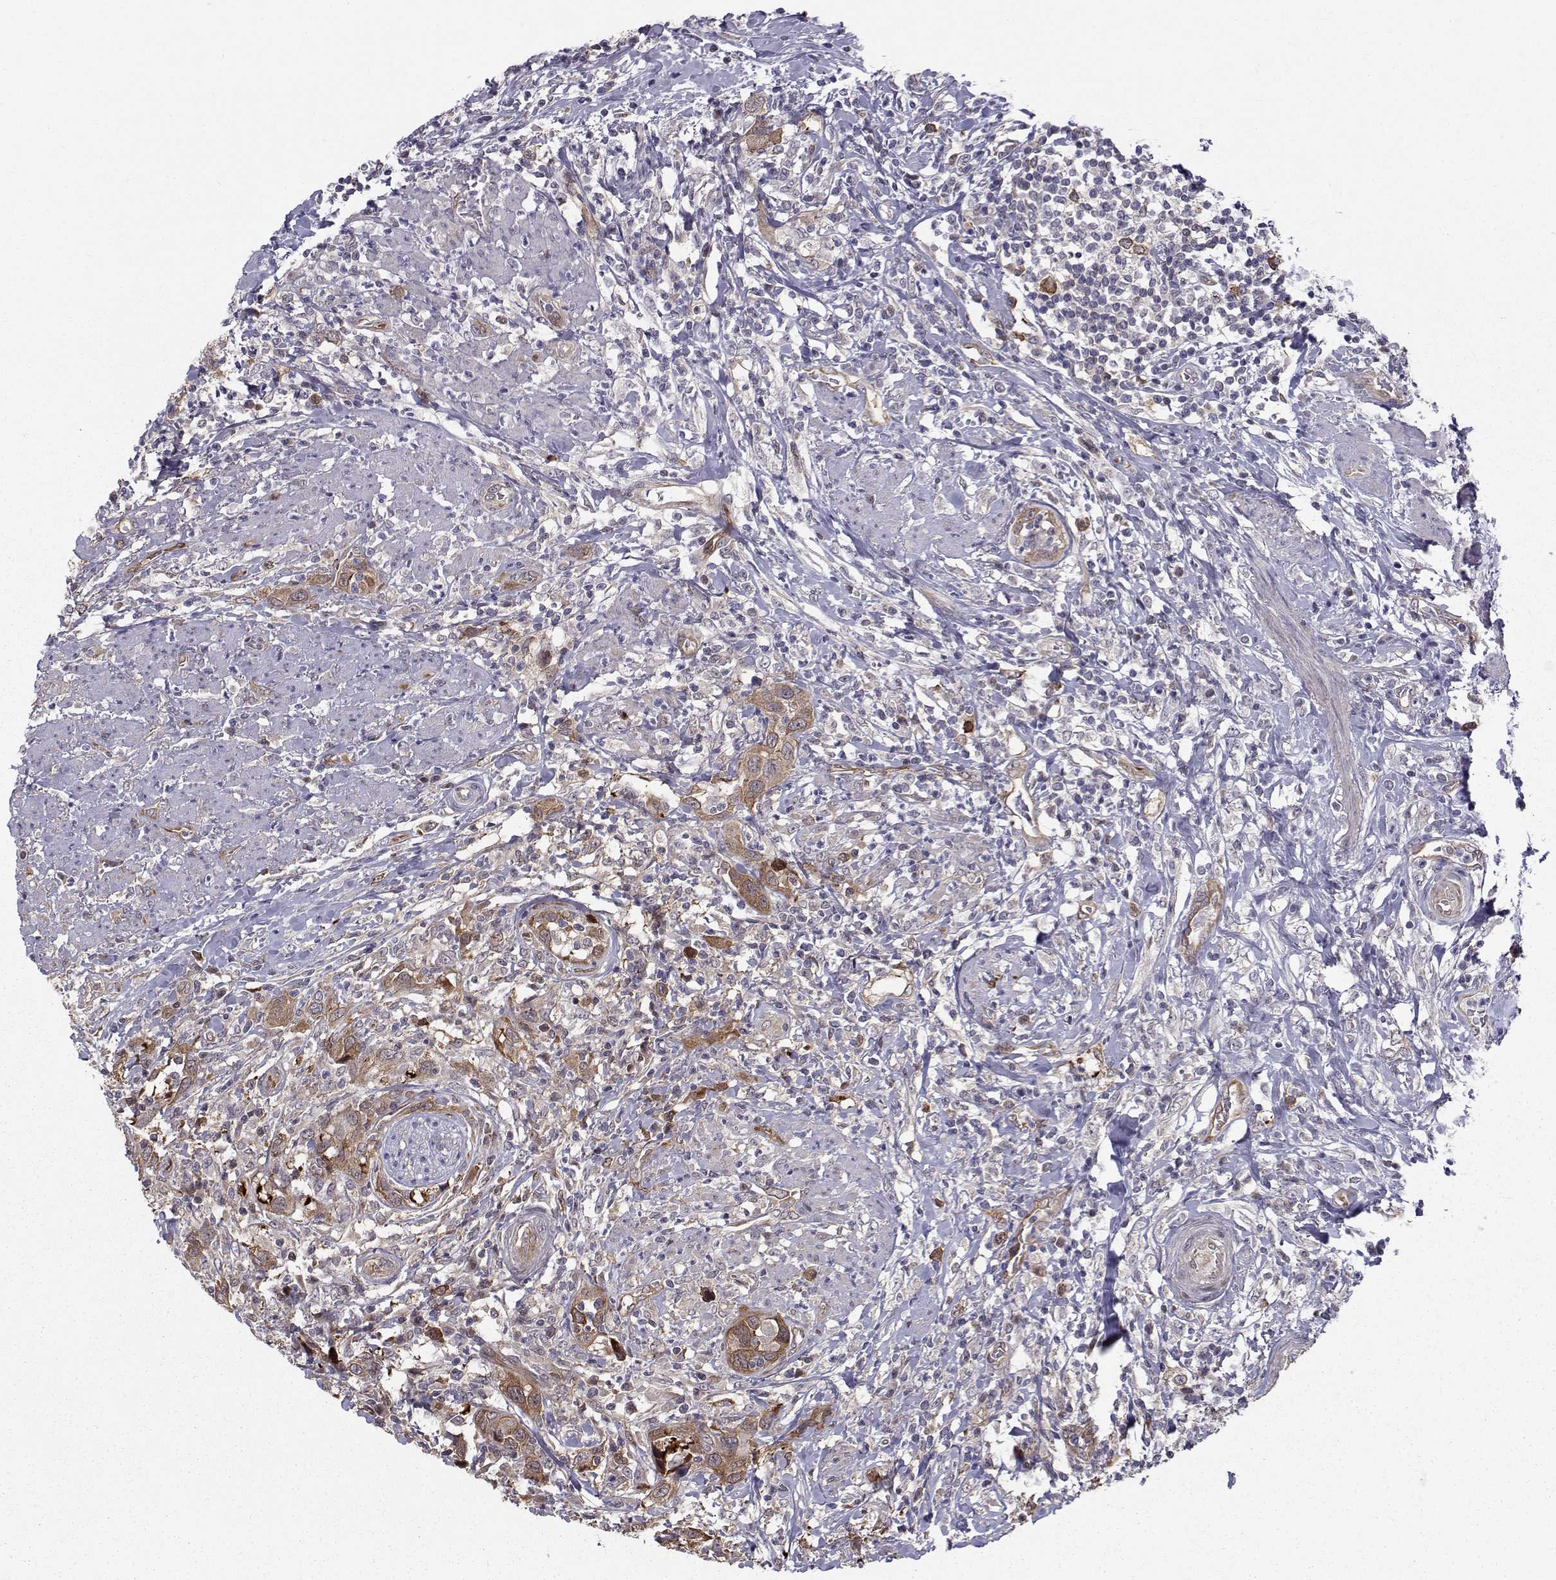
{"staining": {"intensity": "moderate", "quantity": ">75%", "location": "cytoplasmic/membranous"}, "tissue": "urothelial cancer", "cell_type": "Tumor cells", "image_type": "cancer", "snomed": [{"axis": "morphology", "description": "Urothelial carcinoma, NOS"}, {"axis": "morphology", "description": "Urothelial carcinoma, High grade"}, {"axis": "topography", "description": "Urinary bladder"}], "caption": "Immunohistochemistry (IHC) micrograph of neoplastic tissue: high-grade urothelial carcinoma stained using IHC exhibits medium levels of moderate protein expression localized specifically in the cytoplasmic/membranous of tumor cells, appearing as a cytoplasmic/membranous brown color.", "gene": "HSP90AB1", "patient": {"sex": "female", "age": 64}}